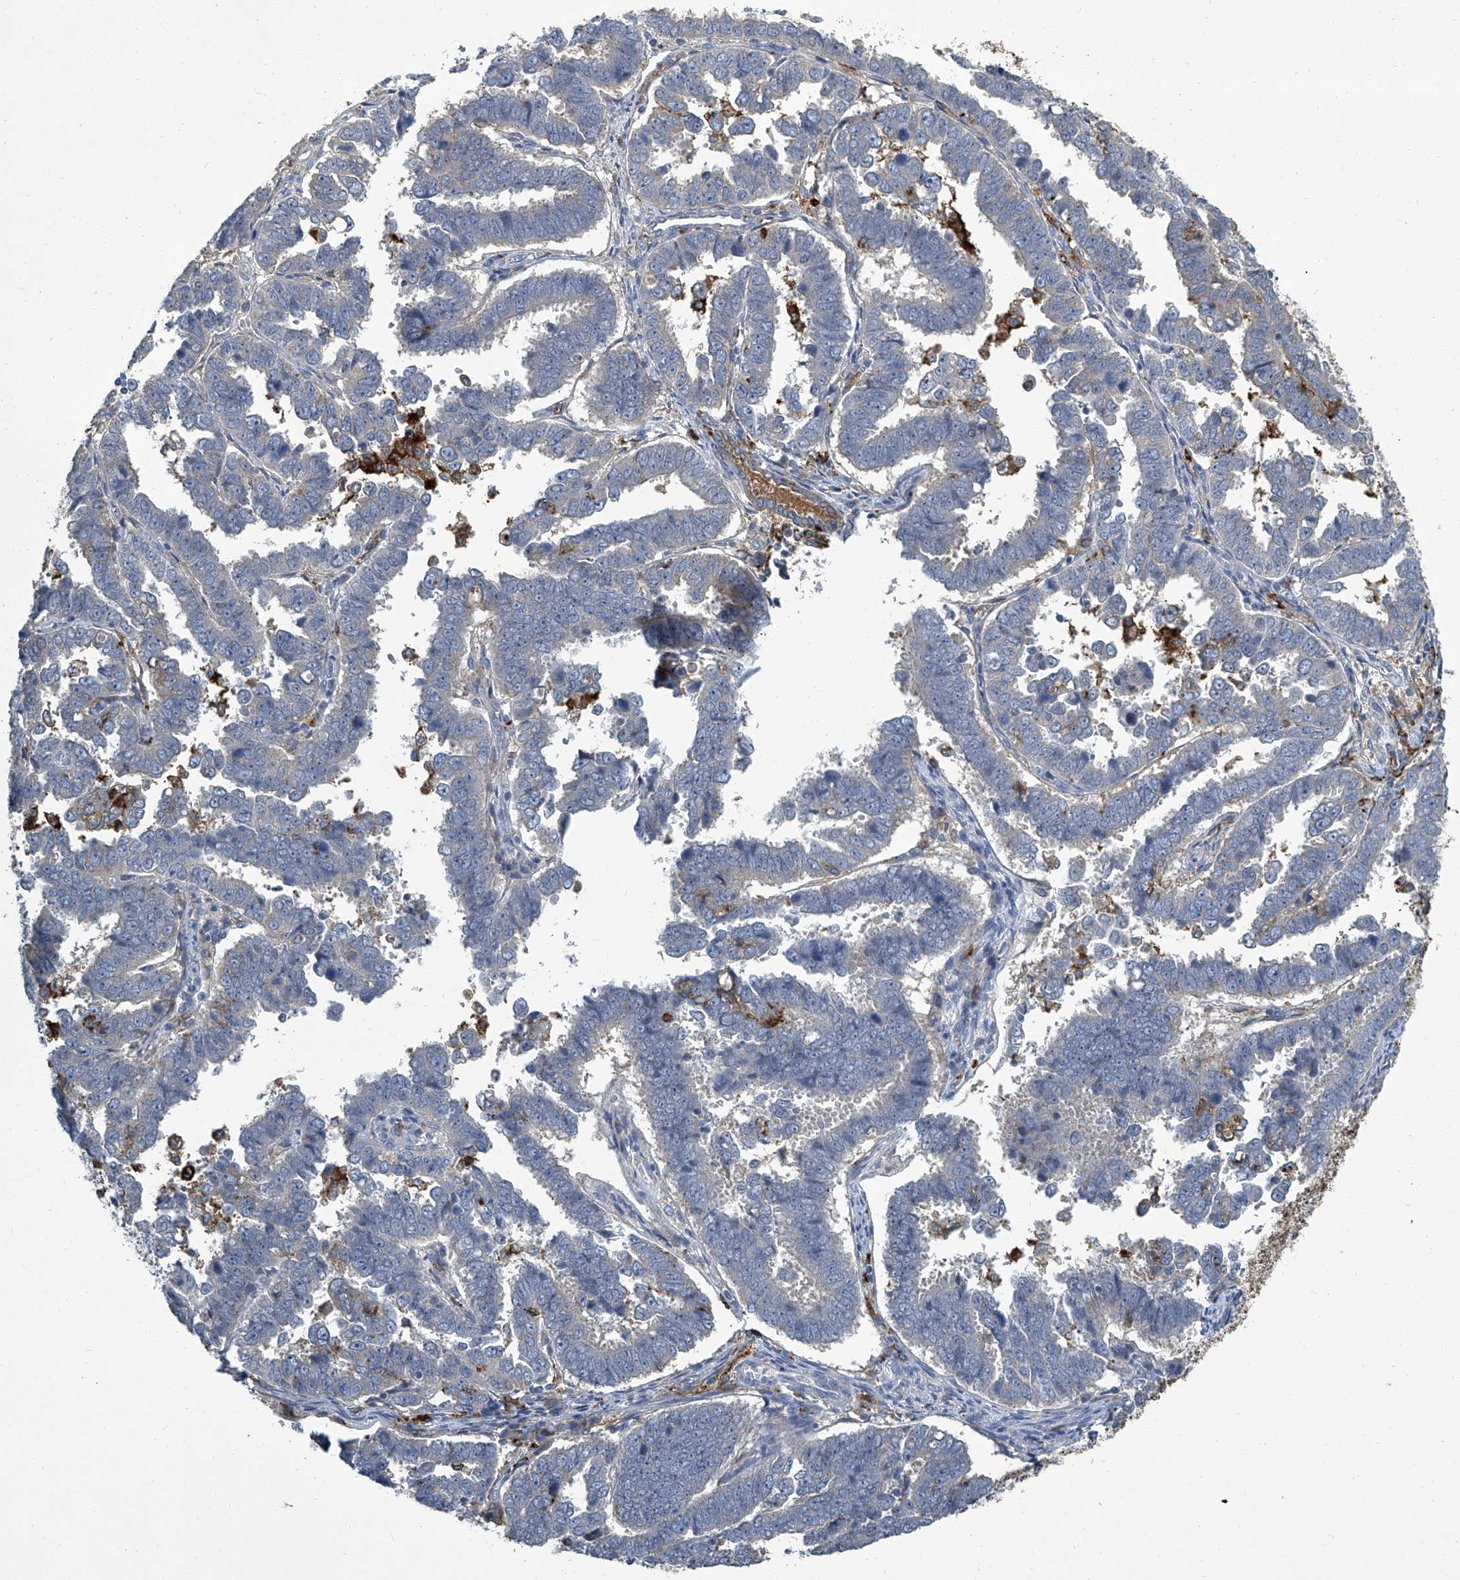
{"staining": {"intensity": "negative", "quantity": "none", "location": "none"}, "tissue": "endometrial cancer", "cell_type": "Tumor cells", "image_type": "cancer", "snomed": [{"axis": "morphology", "description": "Adenocarcinoma, NOS"}, {"axis": "topography", "description": "Endometrium"}], "caption": "The image displays no significant positivity in tumor cells of endometrial cancer.", "gene": "FAM167A", "patient": {"sex": "female", "age": 75}}